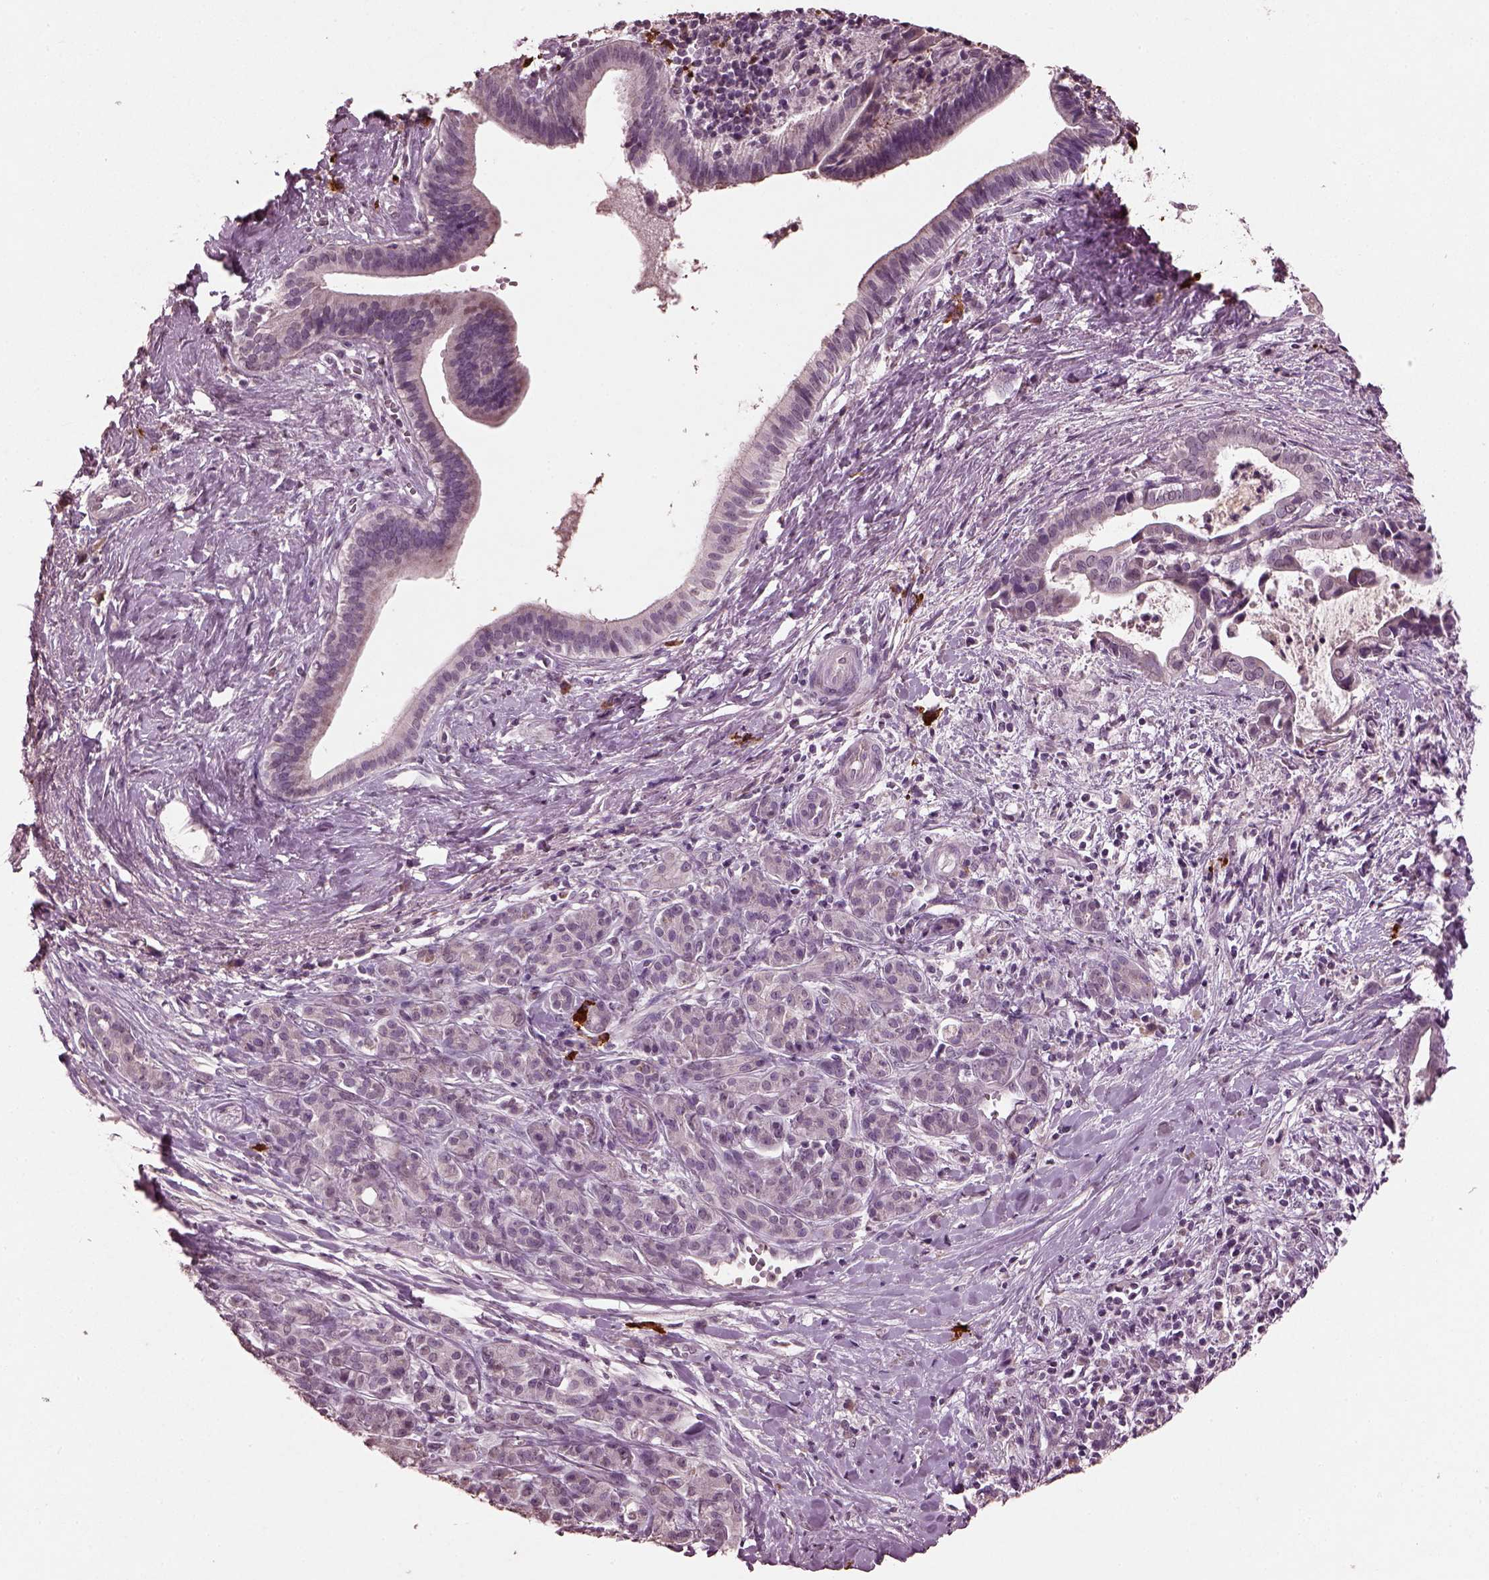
{"staining": {"intensity": "negative", "quantity": "none", "location": "none"}, "tissue": "pancreatic cancer", "cell_type": "Tumor cells", "image_type": "cancer", "snomed": [{"axis": "morphology", "description": "Adenocarcinoma, NOS"}, {"axis": "topography", "description": "Pancreas"}], "caption": "IHC micrograph of human pancreatic adenocarcinoma stained for a protein (brown), which exhibits no positivity in tumor cells.", "gene": "IL18RAP", "patient": {"sex": "male", "age": 61}}